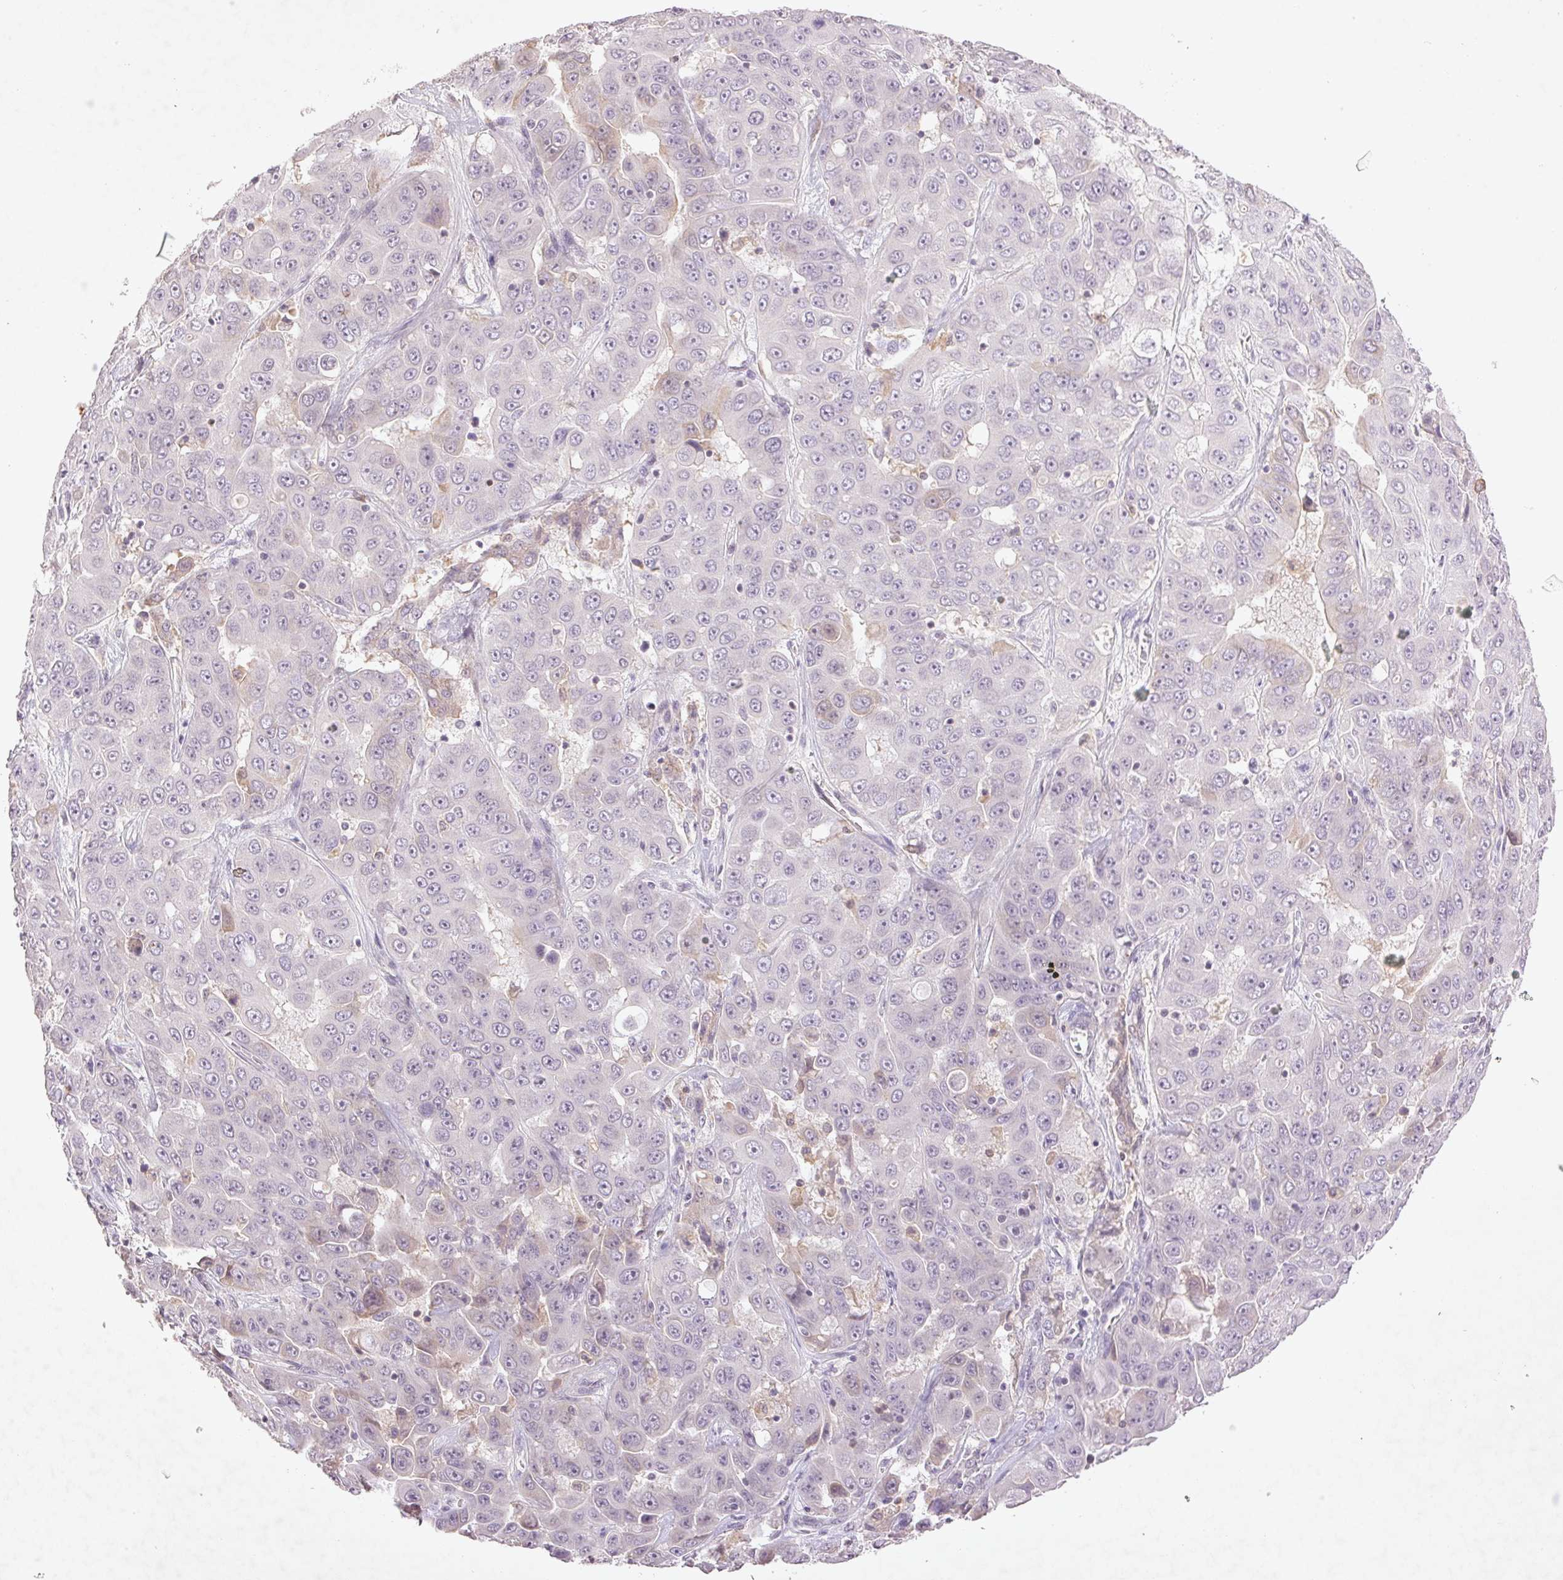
{"staining": {"intensity": "negative", "quantity": "none", "location": "none"}, "tissue": "liver cancer", "cell_type": "Tumor cells", "image_type": "cancer", "snomed": [{"axis": "morphology", "description": "Cholangiocarcinoma"}, {"axis": "topography", "description": "Liver"}], "caption": "A photomicrograph of liver cholangiocarcinoma stained for a protein demonstrates no brown staining in tumor cells. (Brightfield microscopy of DAB (3,3'-diaminobenzidine) immunohistochemistry at high magnification).", "gene": "FAM168B", "patient": {"sex": "female", "age": 52}}